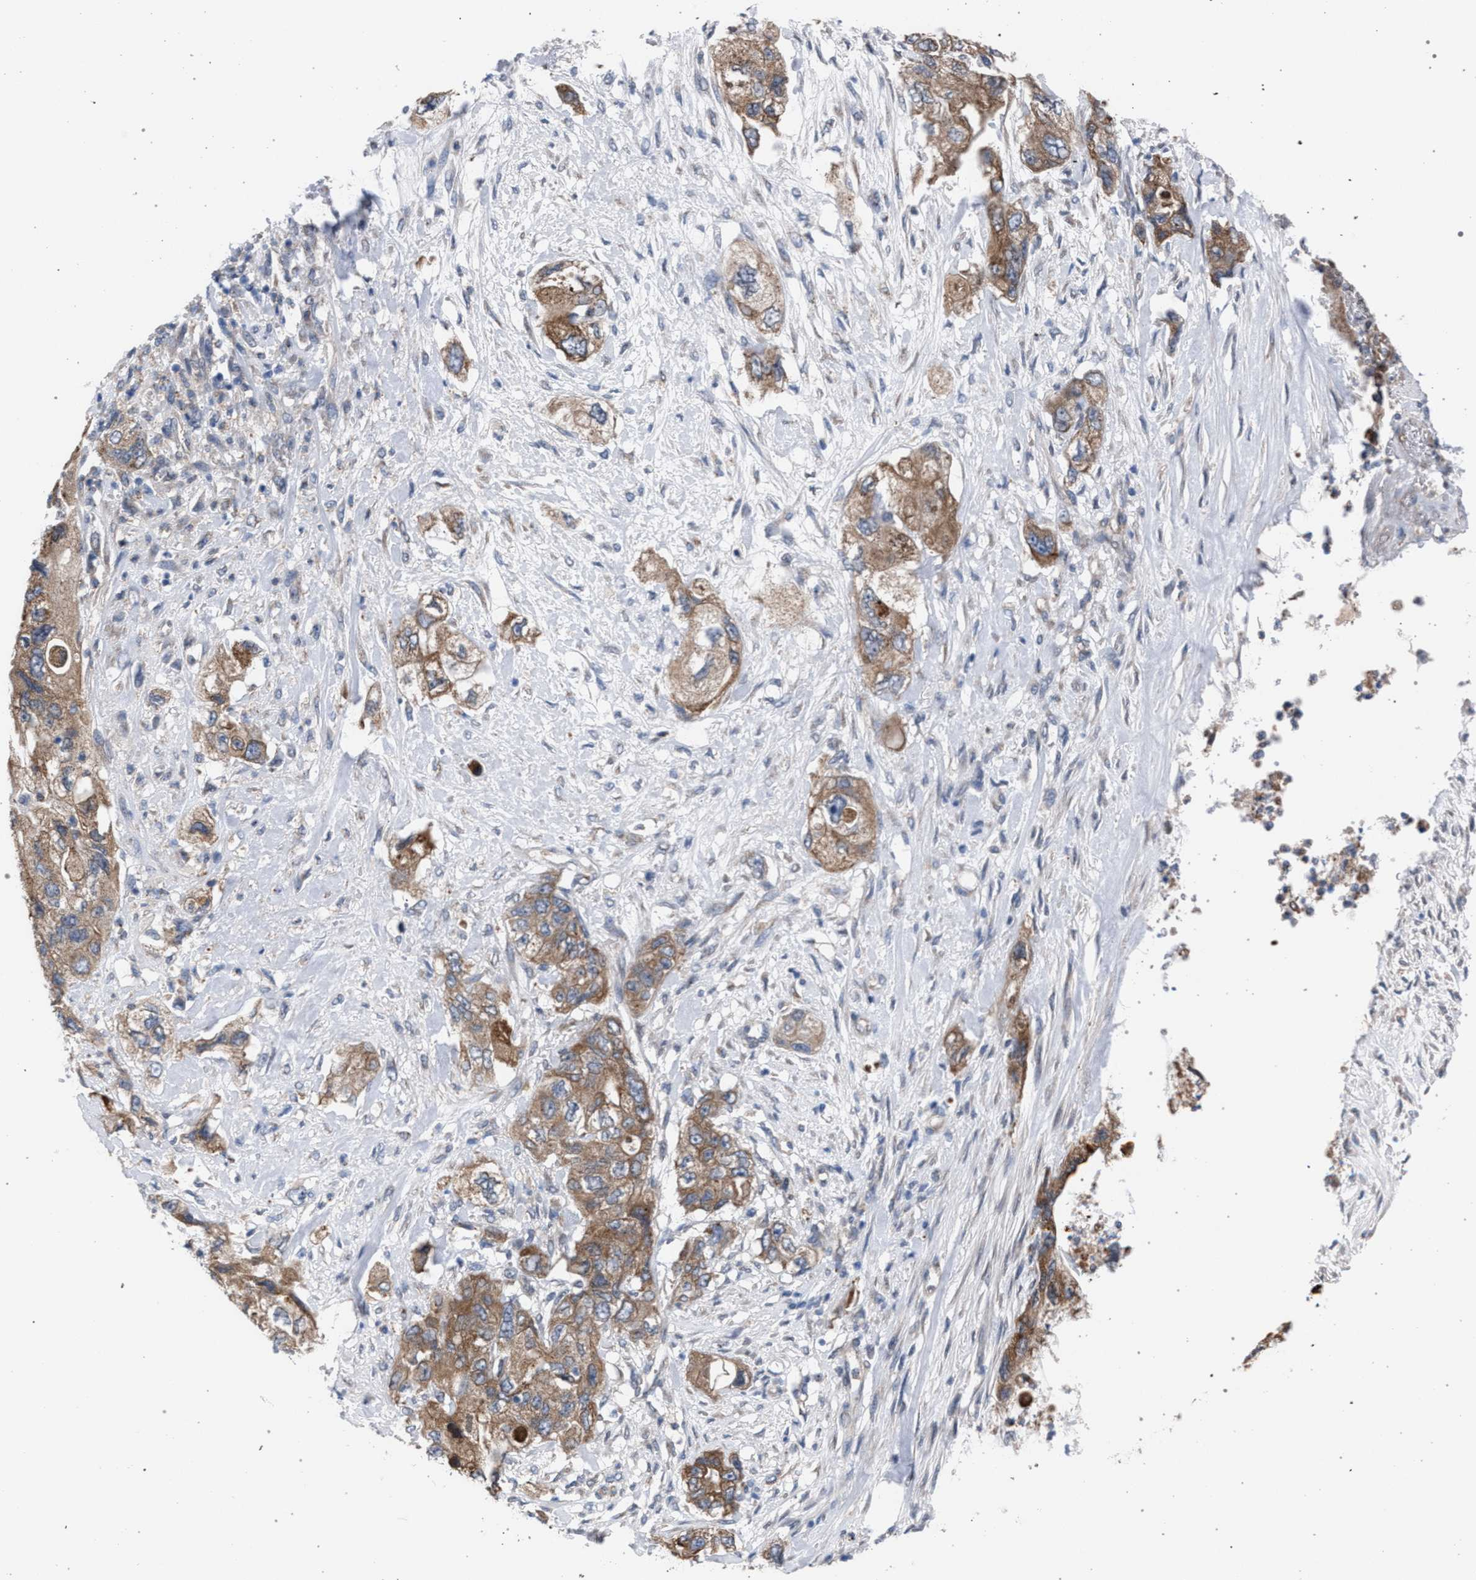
{"staining": {"intensity": "moderate", "quantity": ">75%", "location": "cytoplasmic/membranous"}, "tissue": "pancreatic cancer", "cell_type": "Tumor cells", "image_type": "cancer", "snomed": [{"axis": "morphology", "description": "Adenocarcinoma, NOS"}, {"axis": "topography", "description": "Pancreas"}], "caption": "About >75% of tumor cells in human adenocarcinoma (pancreatic) demonstrate moderate cytoplasmic/membranous protein expression as visualized by brown immunohistochemical staining.", "gene": "ARPC5L", "patient": {"sex": "female", "age": 73}}